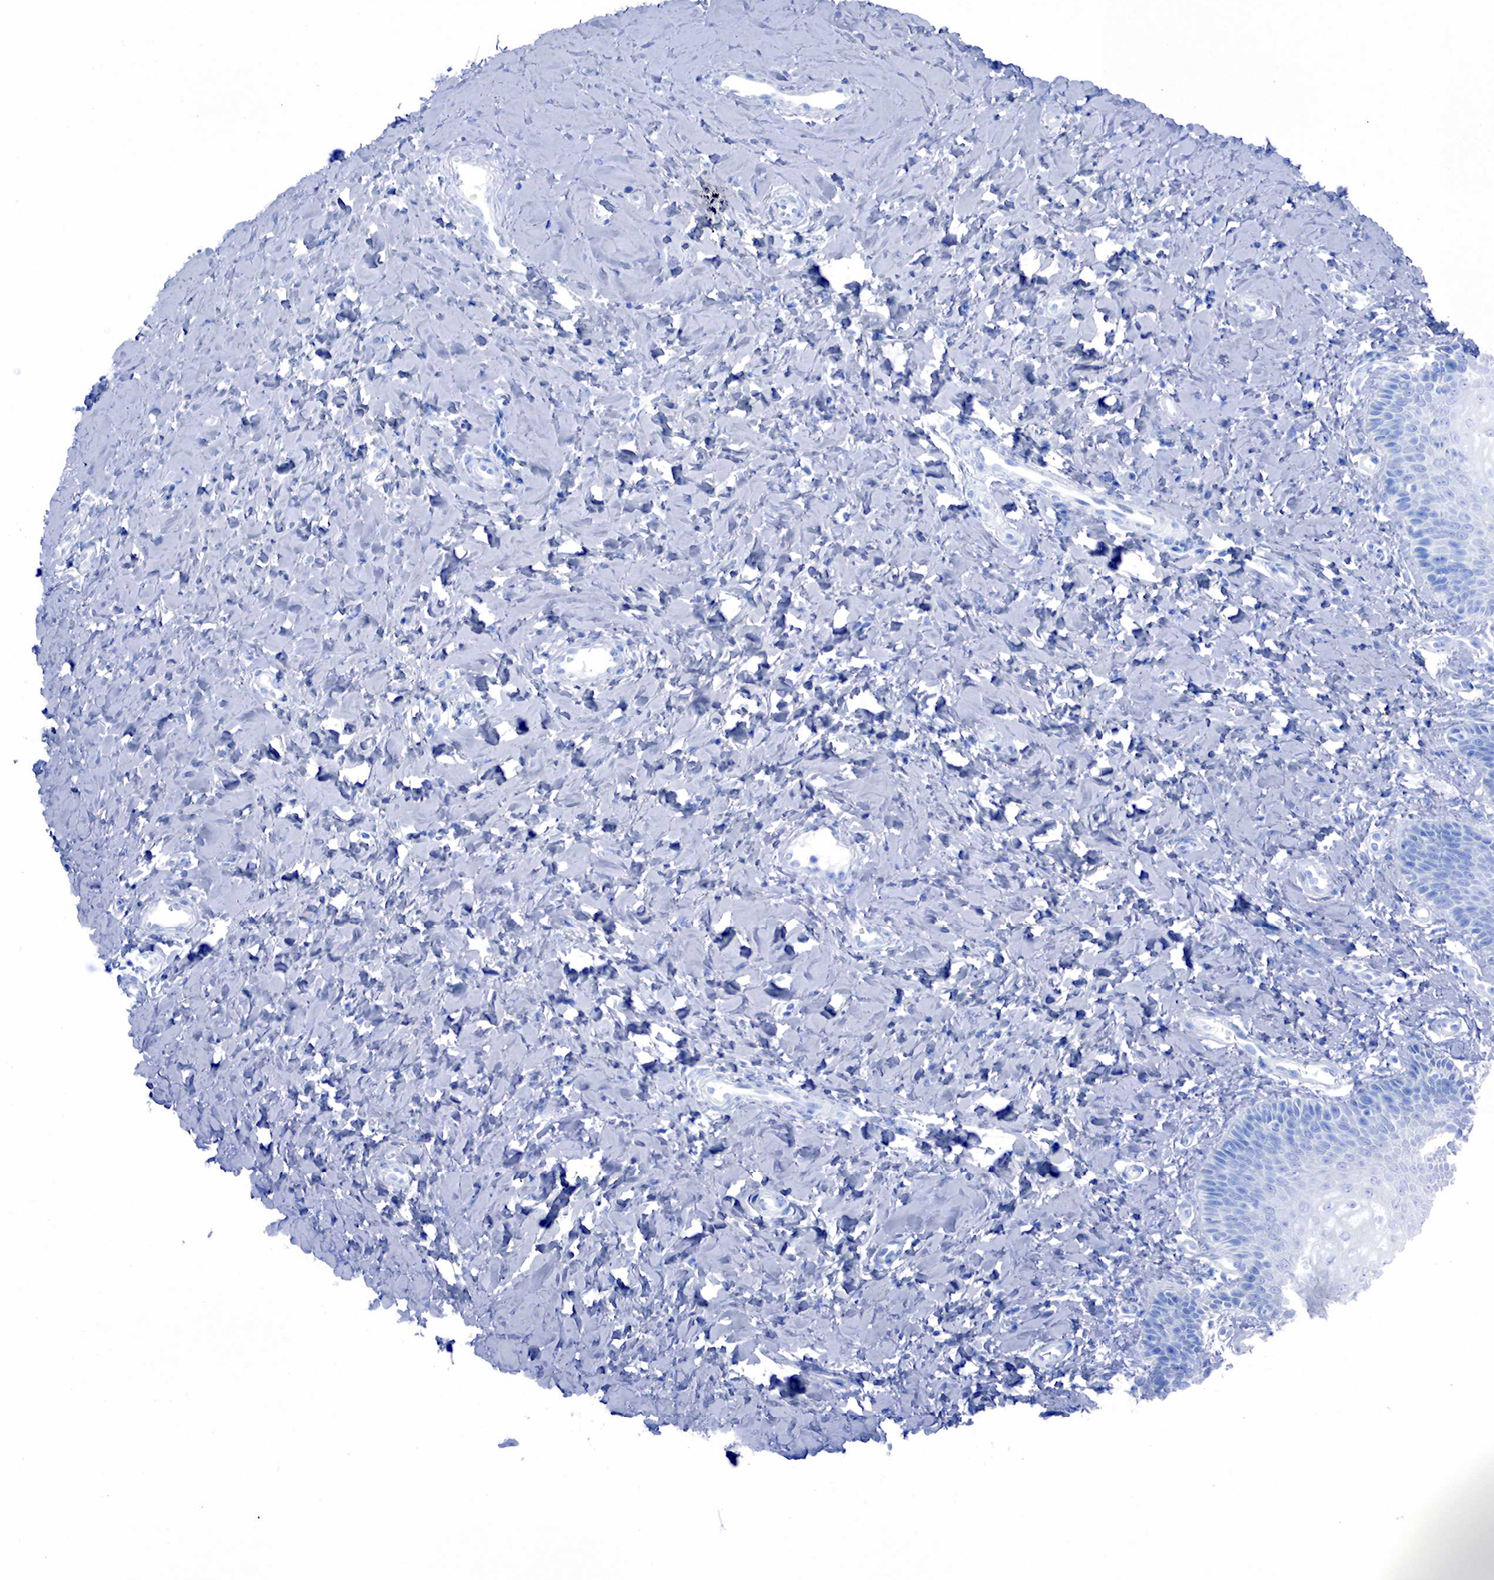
{"staining": {"intensity": "negative", "quantity": "none", "location": "none"}, "tissue": "vagina", "cell_type": "Squamous epithelial cells", "image_type": "normal", "snomed": [{"axis": "morphology", "description": "Normal tissue, NOS"}, {"axis": "topography", "description": "Vagina"}], "caption": "DAB (3,3'-diaminobenzidine) immunohistochemical staining of benign vagina shows no significant staining in squamous epithelial cells.", "gene": "PTH", "patient": {"sex": "female", "age": 68}}